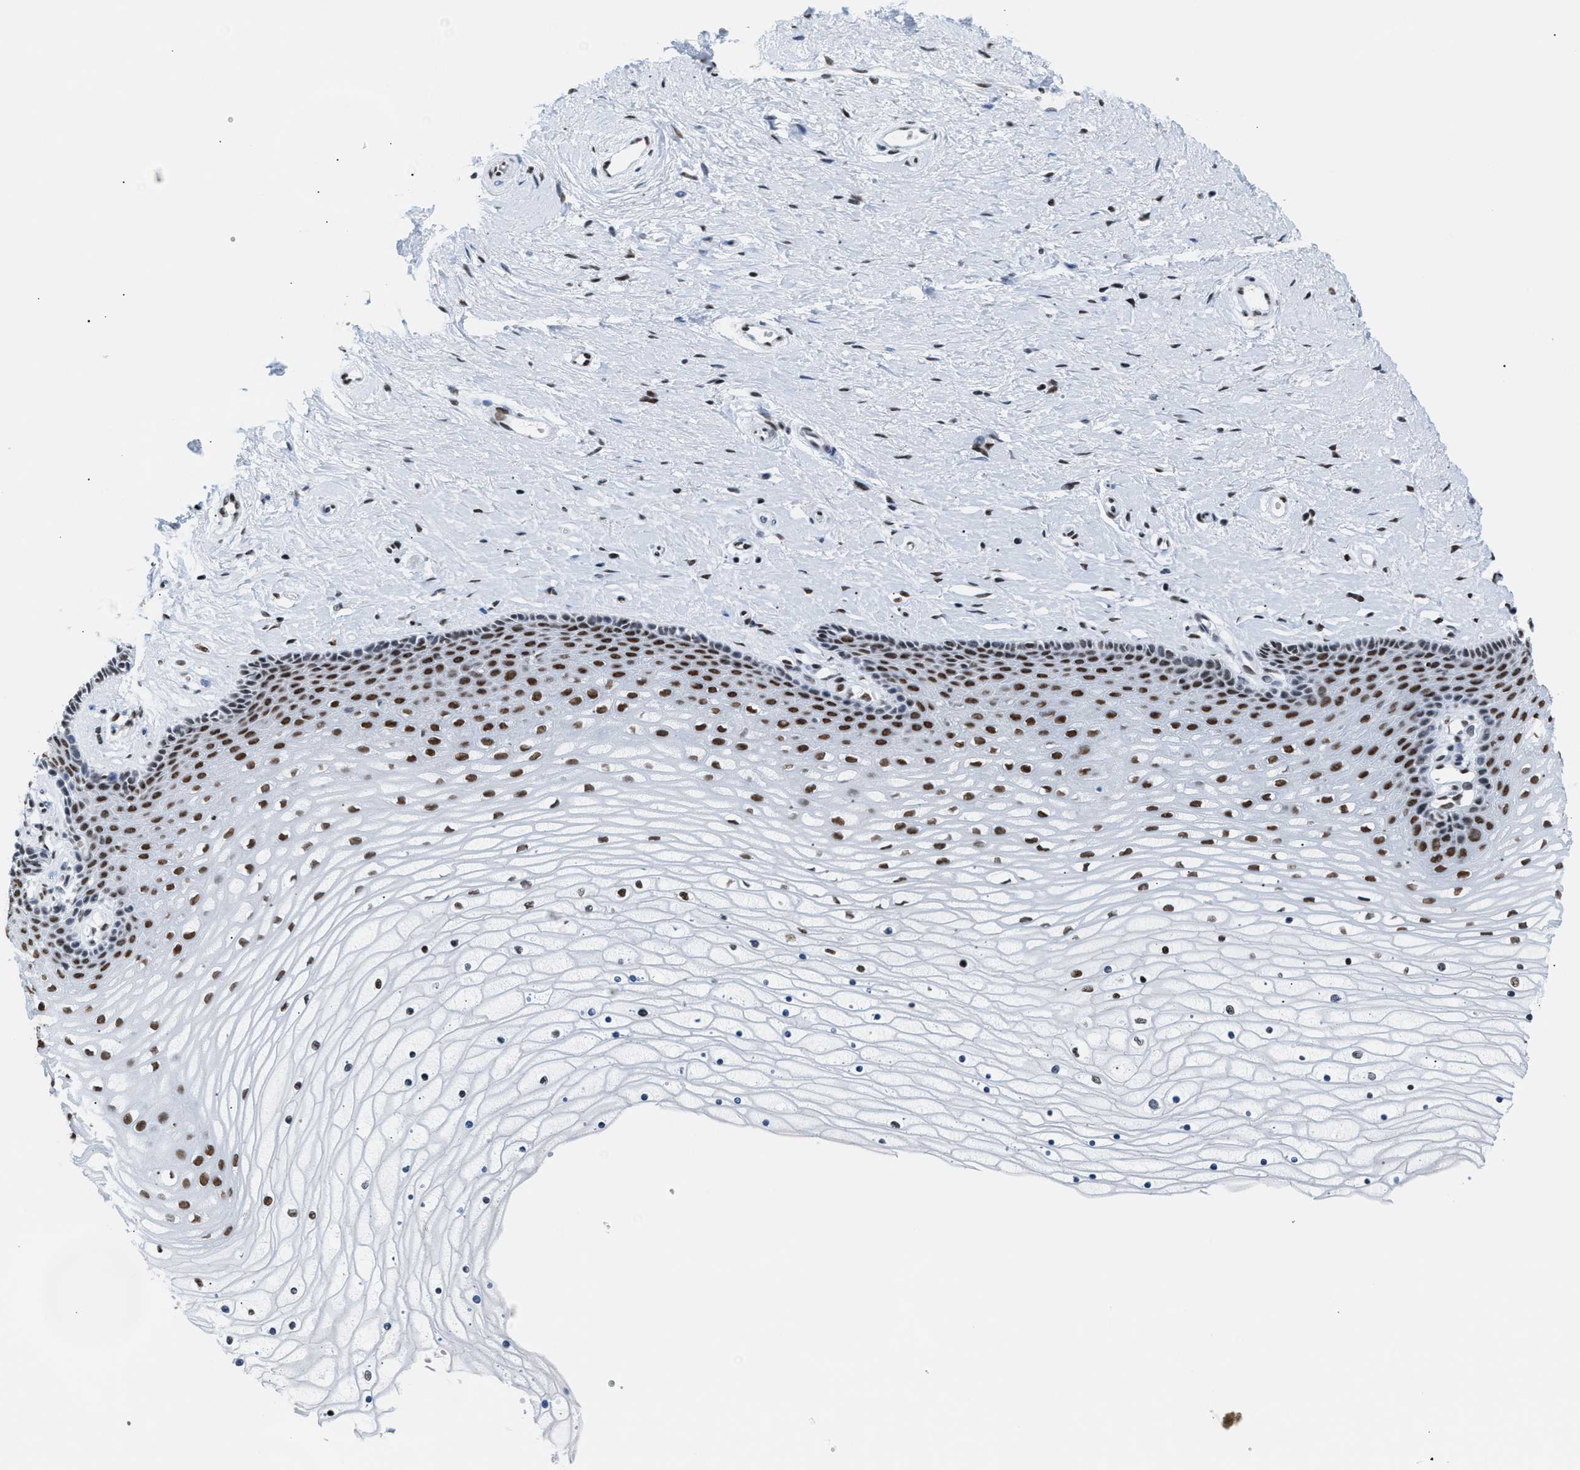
{"staining": {"intensity": "weak", "quantity": "<25%", "location": "nuclear"}, "tissue": "cervix", "cell_type": "Glandular cells", "image_type": "normal", "snomed": [{"axis": "morphology", "description": "Normal tissue, NOS"}, {"axis": "topography", "description": "Cervix"}], "caption": "DAB immunohistochemical staining of benign cervix shows no significant positivity in glandular cells.", "gene": "CCAR2", "patient": {"sex": "female", "age": 39}}